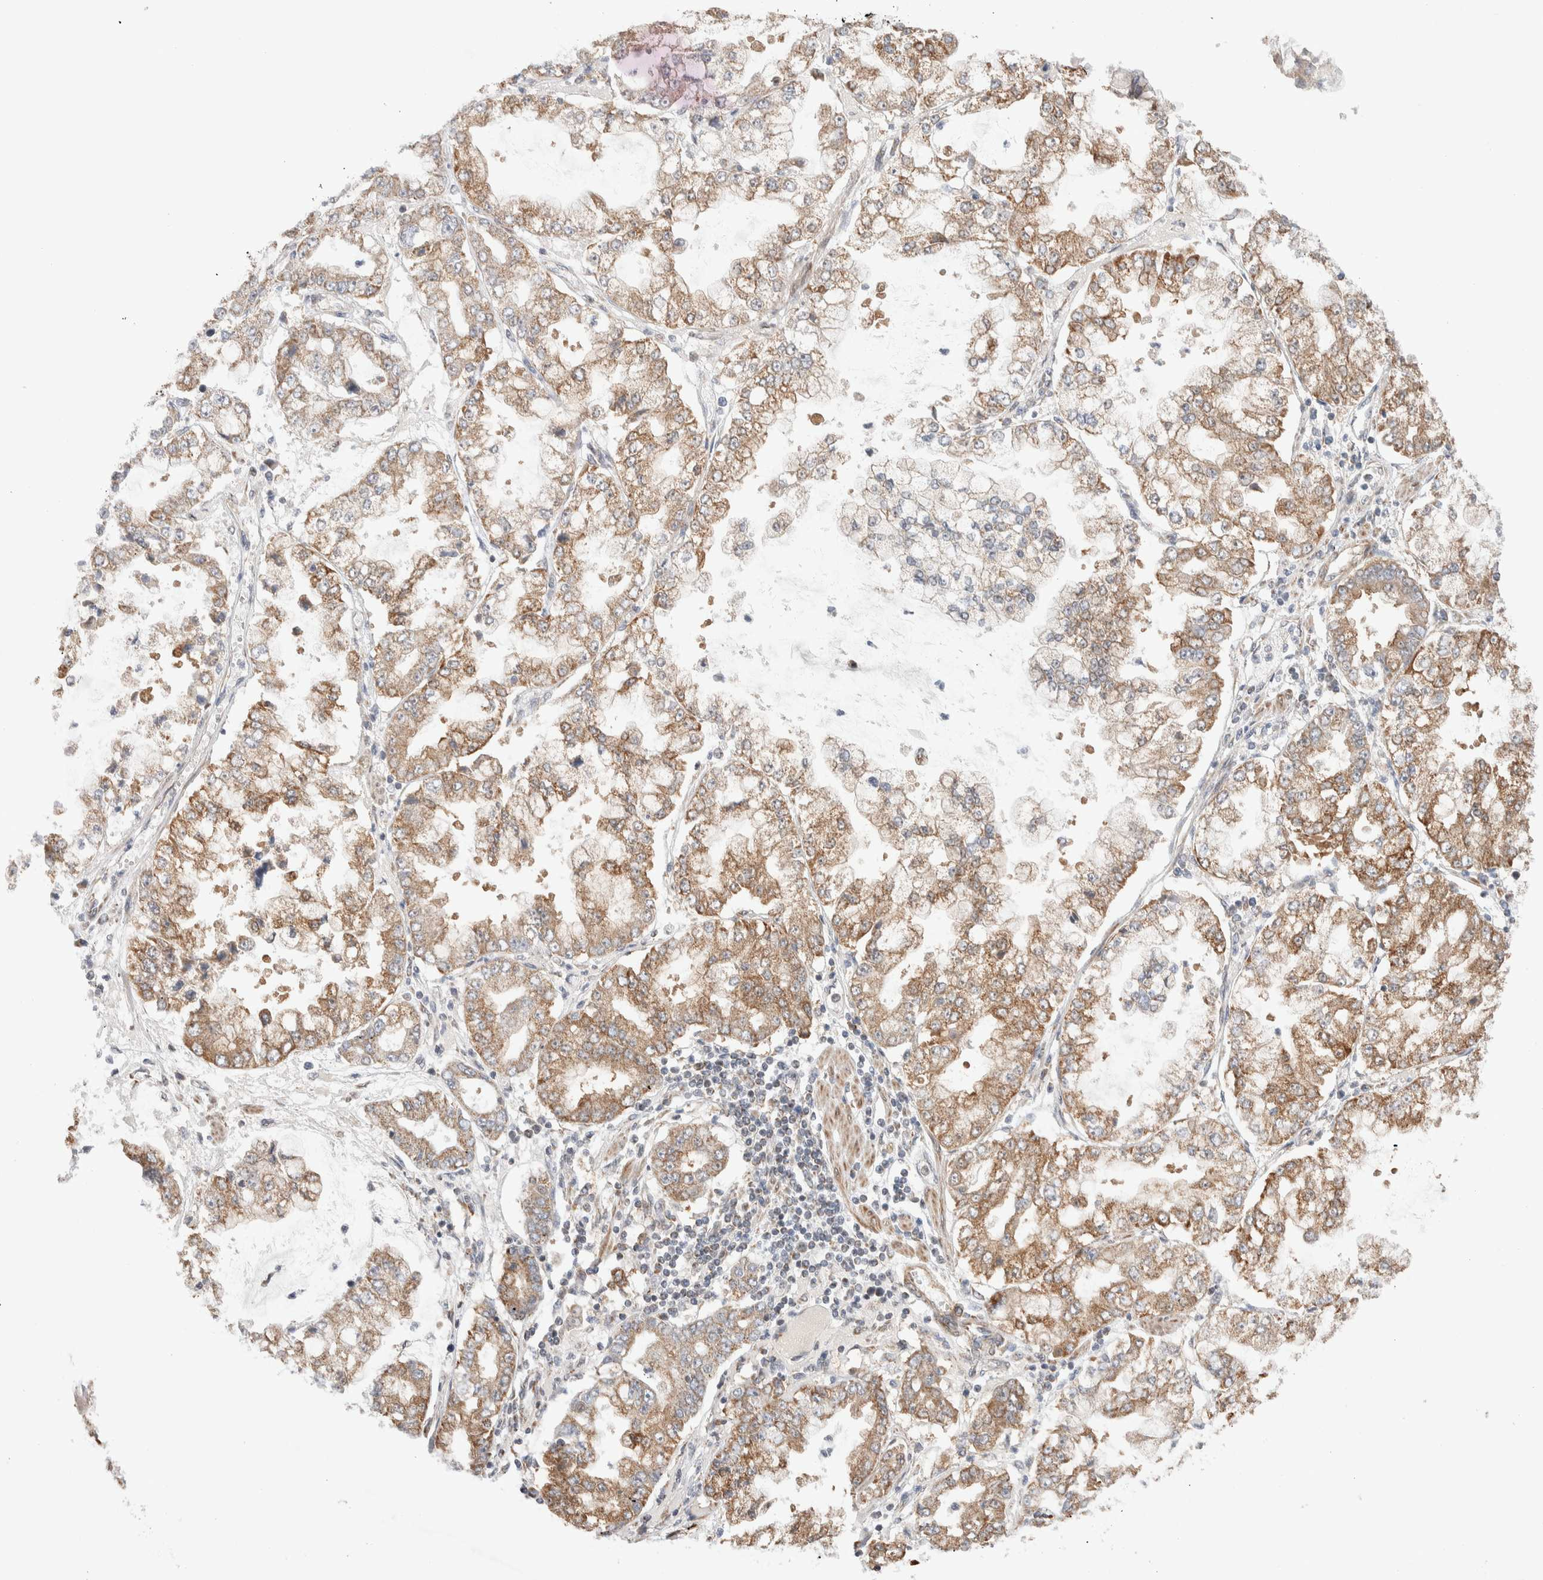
{"staining": {"intensity": "moderate", "quantity": ">75%", "location": "cytoplasmic/membranous"}, "tissue": "stomach cancer", "cell_type": "Tumor cells", "image_type": "cancer", "snomed": [{"axis": "morphology", "description": "Adenocarcinoma, NOS"}, {"axis": "topography", "description": "Stomach"}], "caption": "Human stomach cancer stained with a brown dye exhibits moderate cytoplasmic/membranous positive expression in about >75% of tumor cells.", "gene": "ZNF695", "patient": {"sex": "male", "age": 76}}